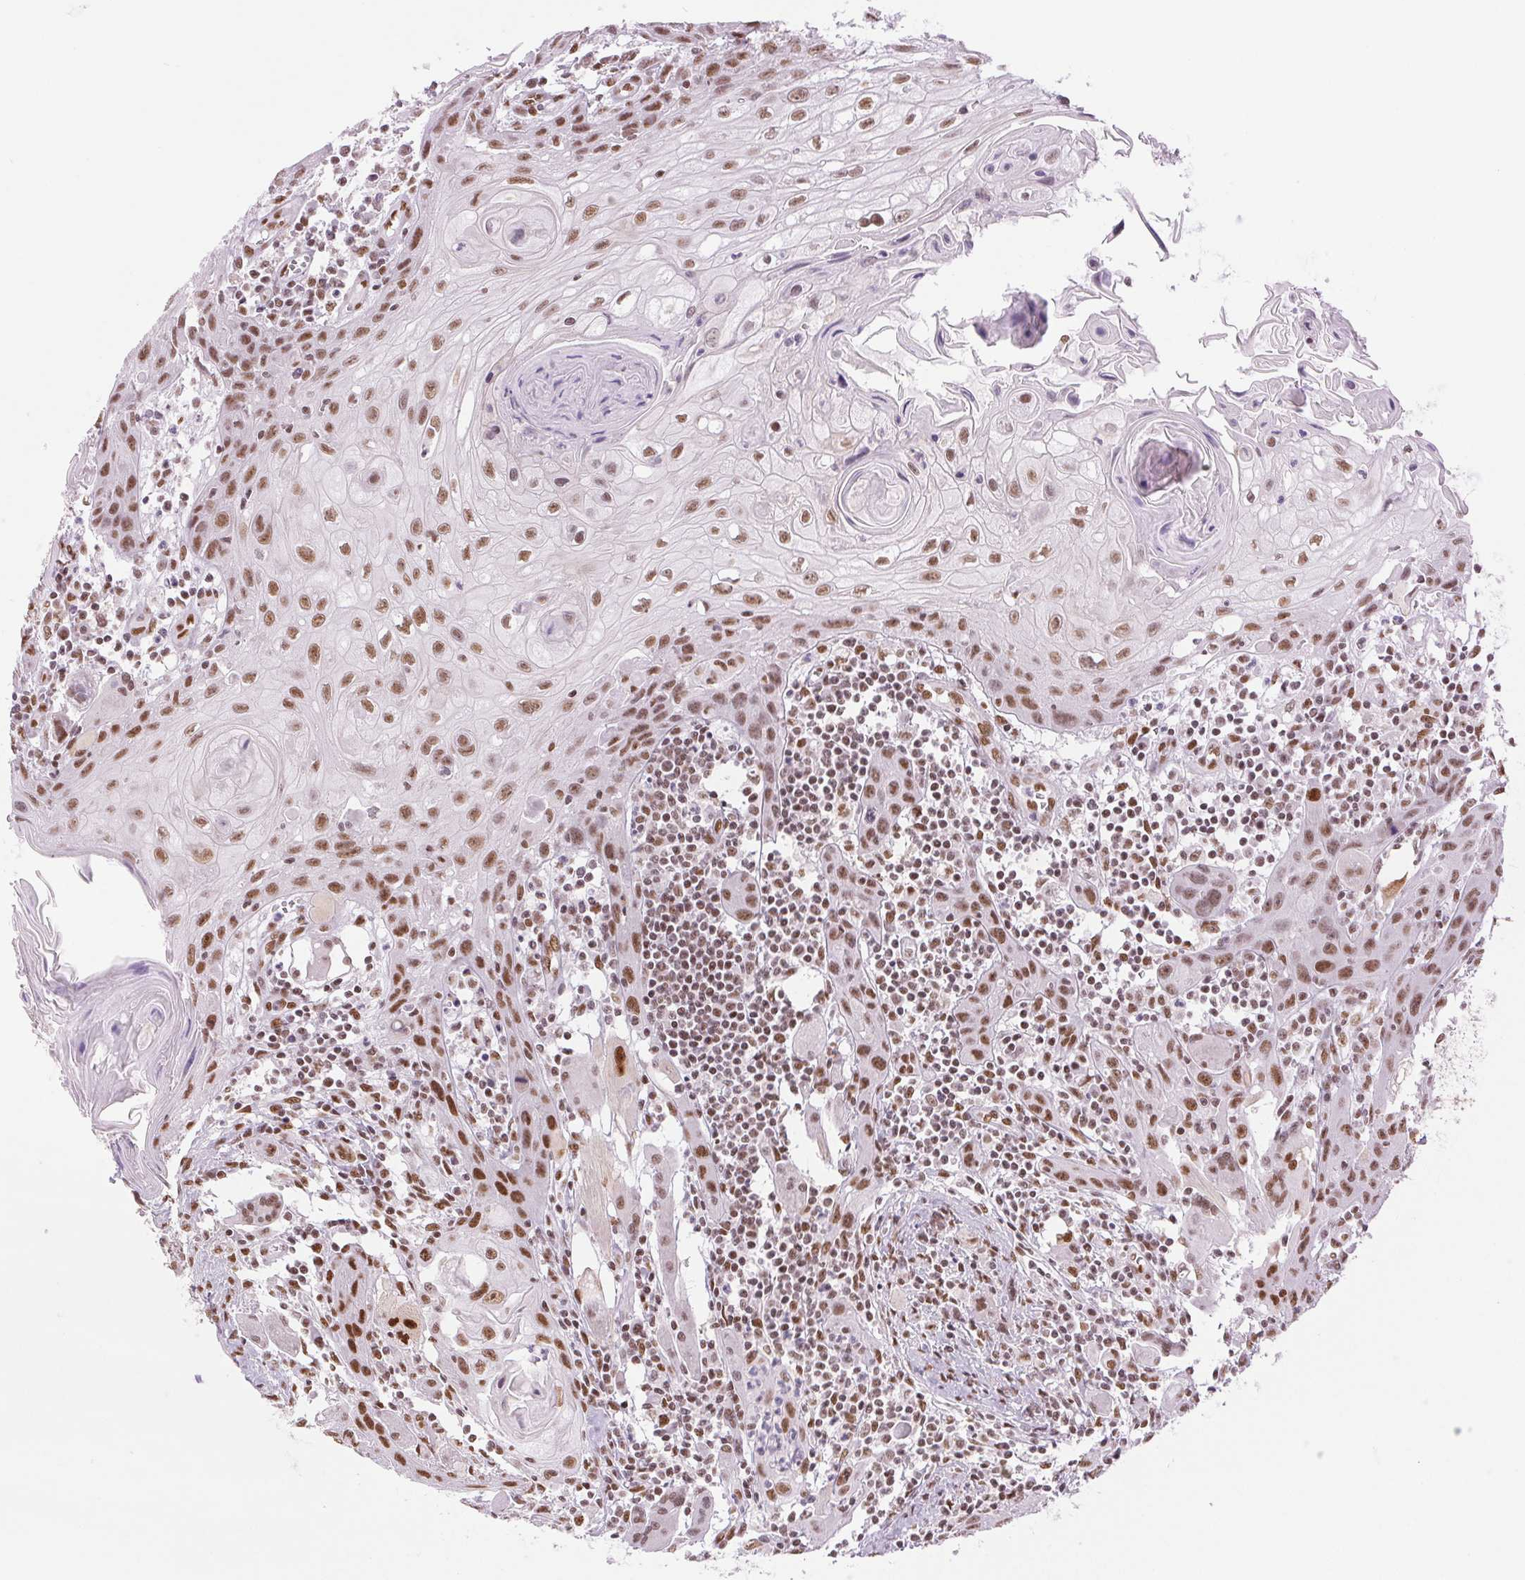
{"staining": {"intensity": "moderate", "quantity": ">75%", "location": "nuclear"}, "tissue": "head and neck cancer", "cell_type": "Tumor cells", "image_type": "cancer", "snomed": [{"axis": "morphology", "description": "Squamous cell carcinoma, NOS"}, {"axis": "topography", "description": "Oral tissue"}, {"axis": "topography", "description": "Head-Neck"}], "caption": "Human squamous cell carcinoma (head and neck) stained for a protein (brown) displays moderate nuclear positive staining in approximately >75% of tumor cells.", "gene": "ZFR2", "patient": {"sex": "male", "age": 58}}